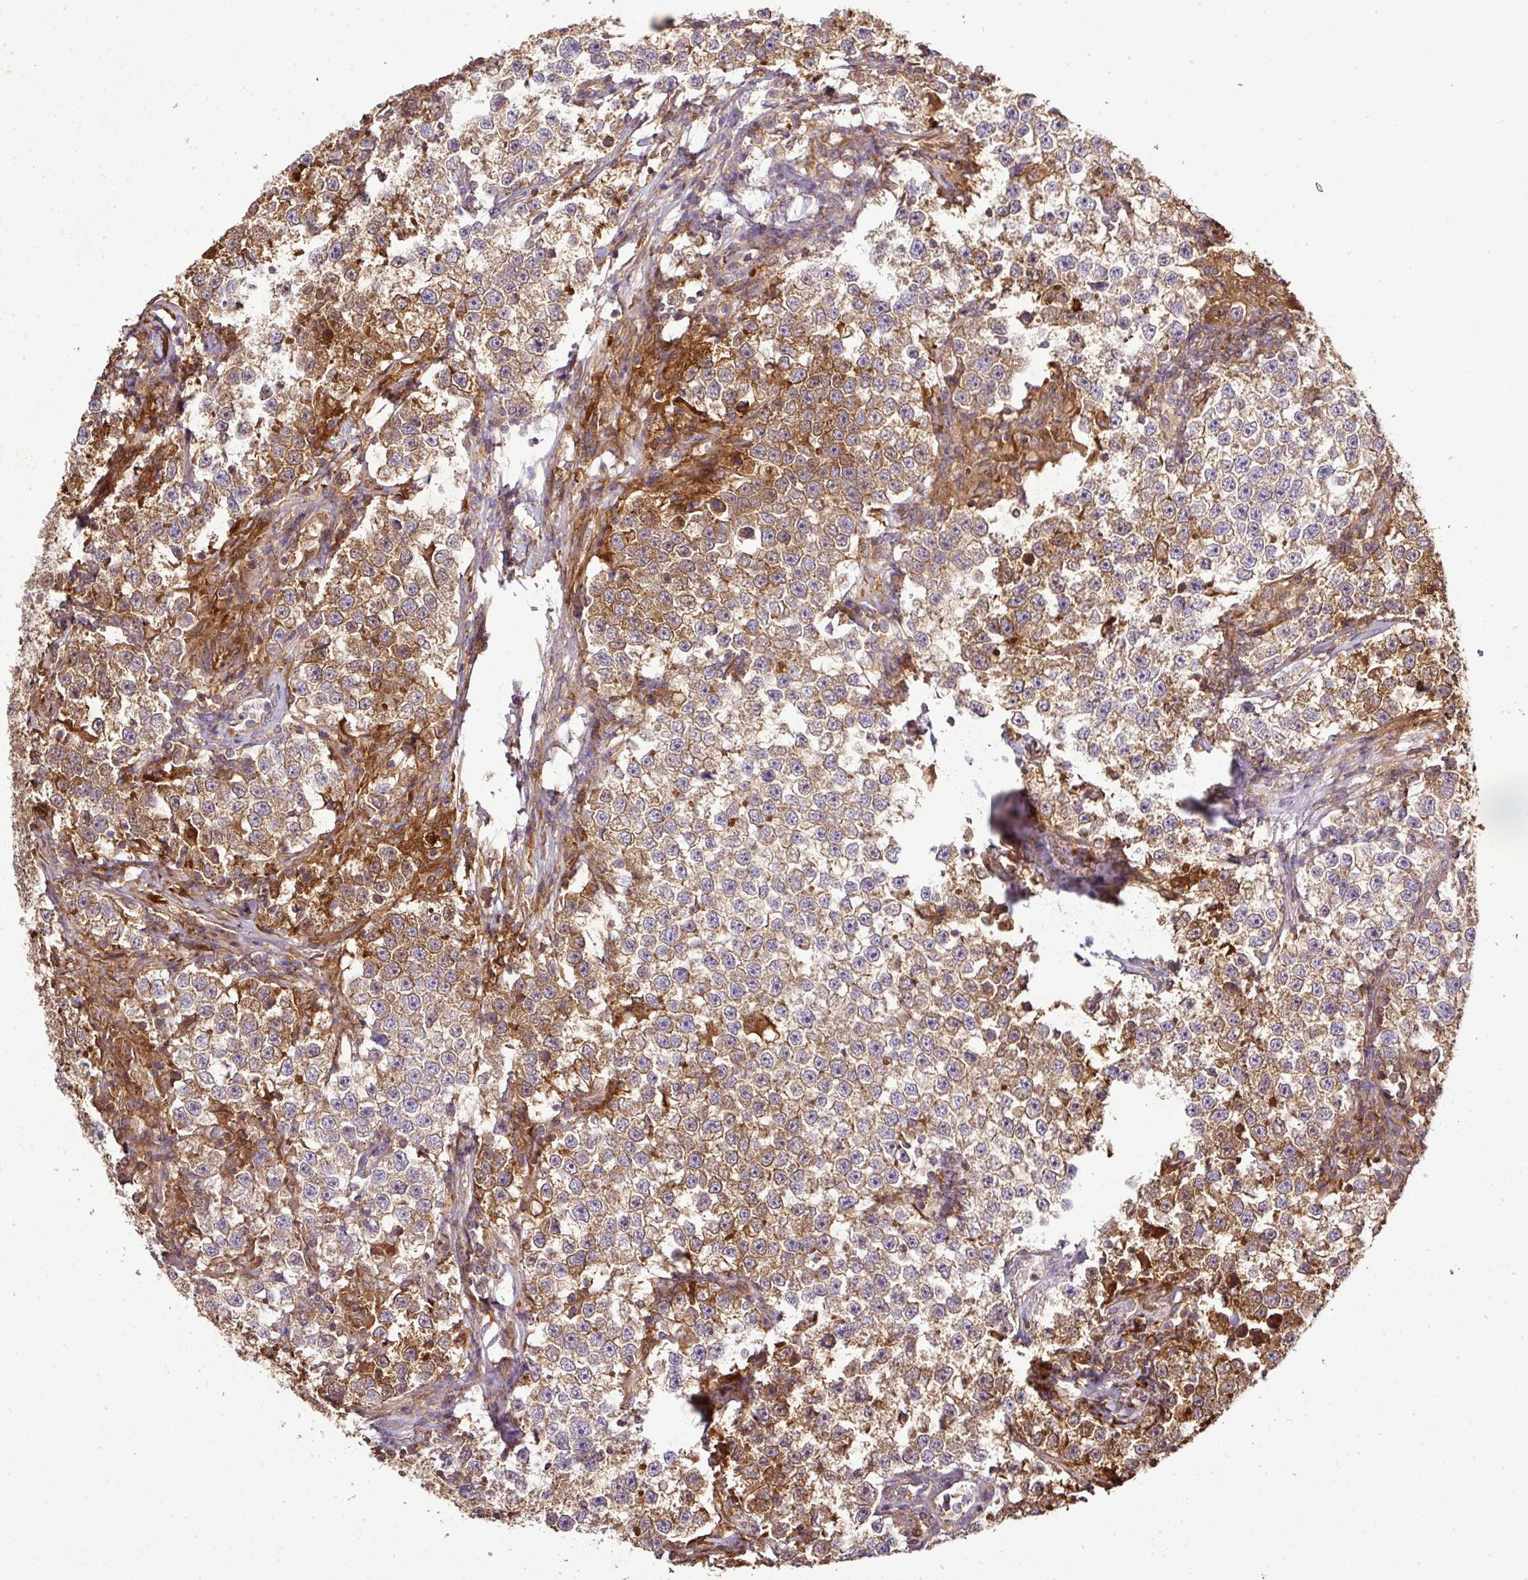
{"staining": {"intensity": "moderate", "quantity": ">75%", "location": "cytoplasmic/membranous"}, "tissue": "testis cancer", "cell_type": "Tumor cells", "image_type": "cancer", "snomed": [{"axis": "morphology", "description": "Seminoma, NOS"}, {"axis": "topography", "description": "Testis"}], "caption": "An immunohistochemistry histopathology image of tumor tissue is shown. Protein staining in brown labels moderate cytoplasmic/membranous positivity in testis seminoma within tumor cells.", "gene": "TMEM107", "patient": {"sex": "male", "age": 46}}